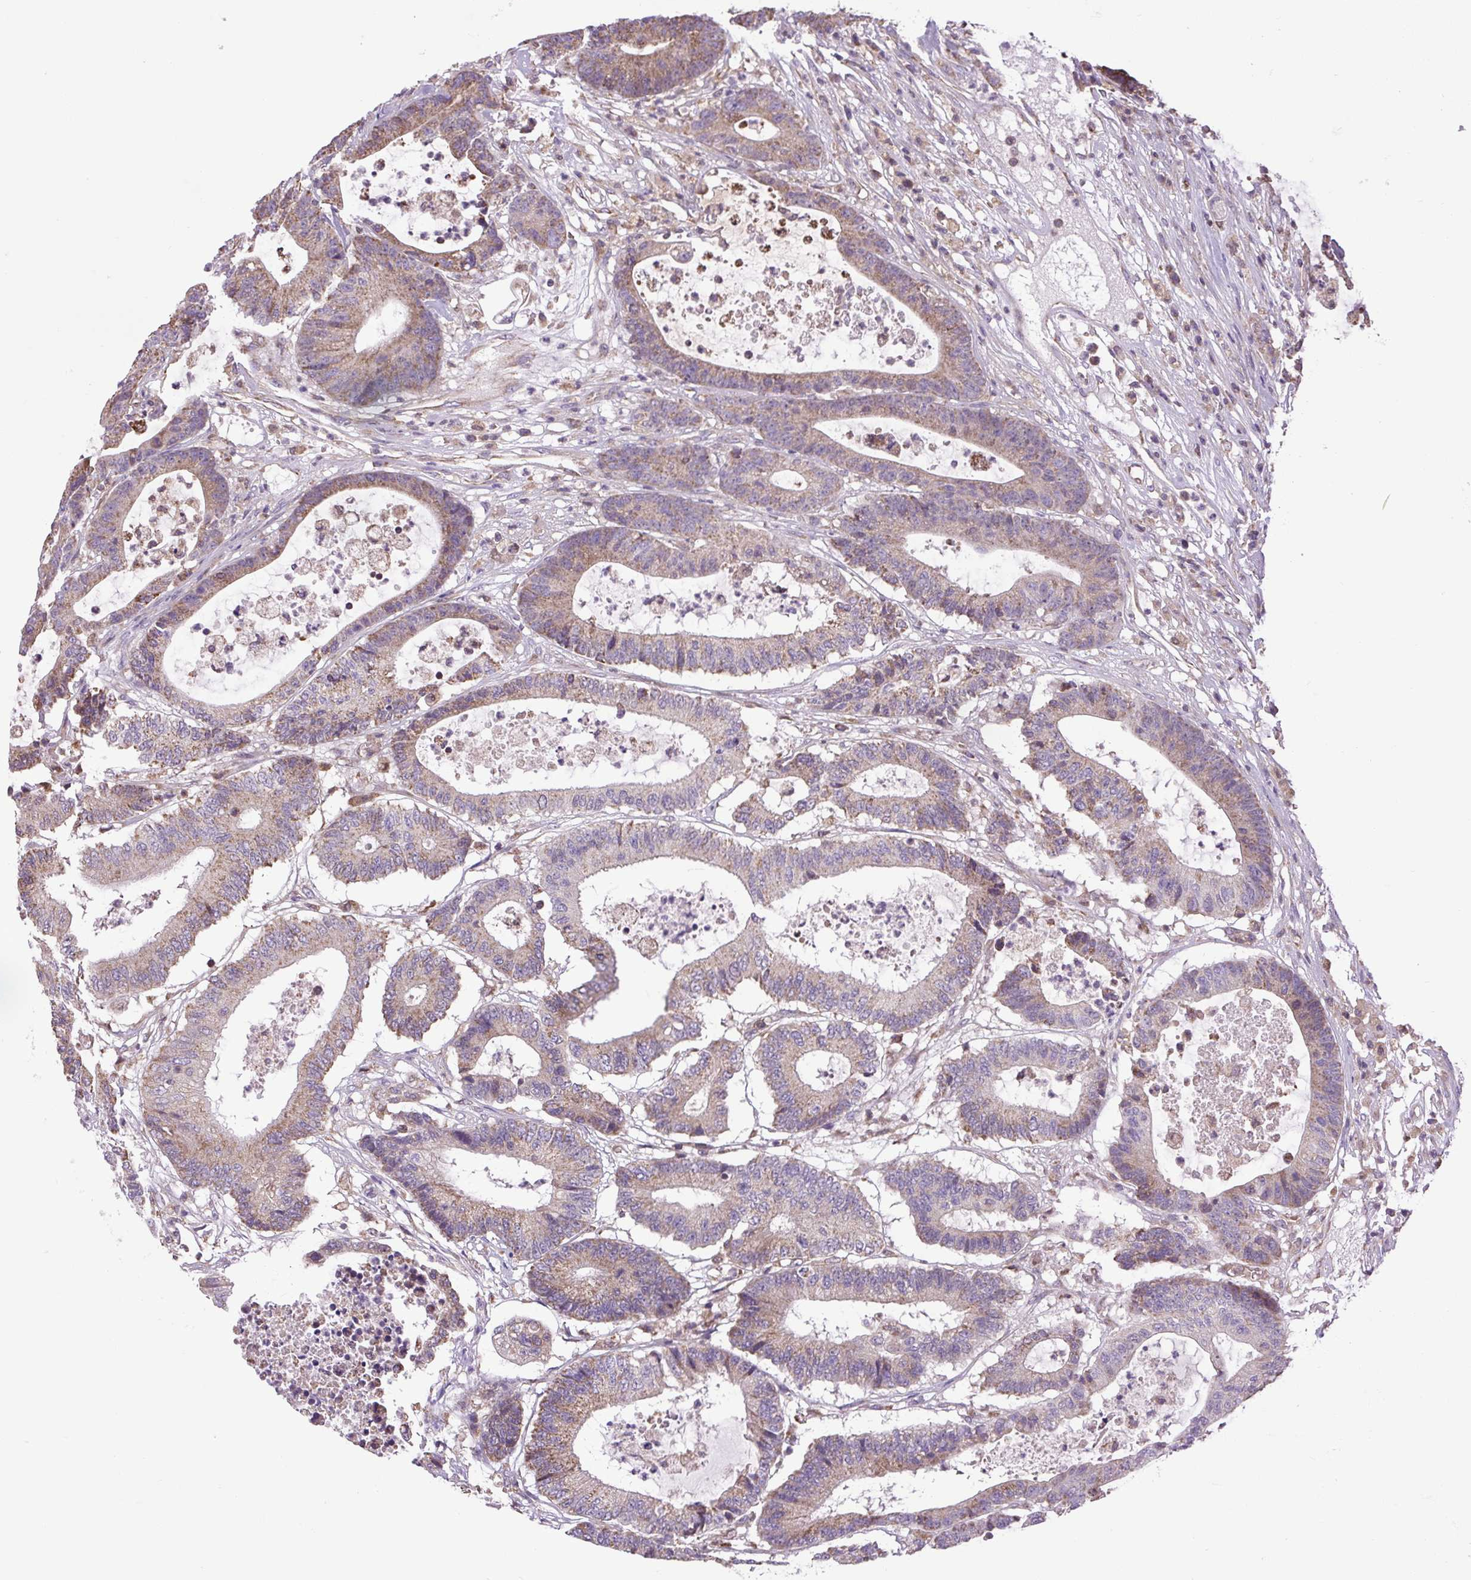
{"staining": {"intensity": "weak", "quantity": ">75%", "location": "cytoplasmic/membranous"}, "tissue": "colorectal cancer", "cell_type": "Tumor cells", "image_type": "cancer", "snomed": [{"axis": "morphology", "description": "Adenocarcinoma, NOS"}, {"axis": "topography", "description": "Colon"}], "caption": "The immunohistochemical stain shows weak cytoplasmic/membranous positivity in tumor cells of colorectal adenocarcinoma tissue. (brown staining indicates protein expression, while blue staining denotes nuclei).", "gene": "PLCG1", "patient": {"sex": "female", "age": 84}}